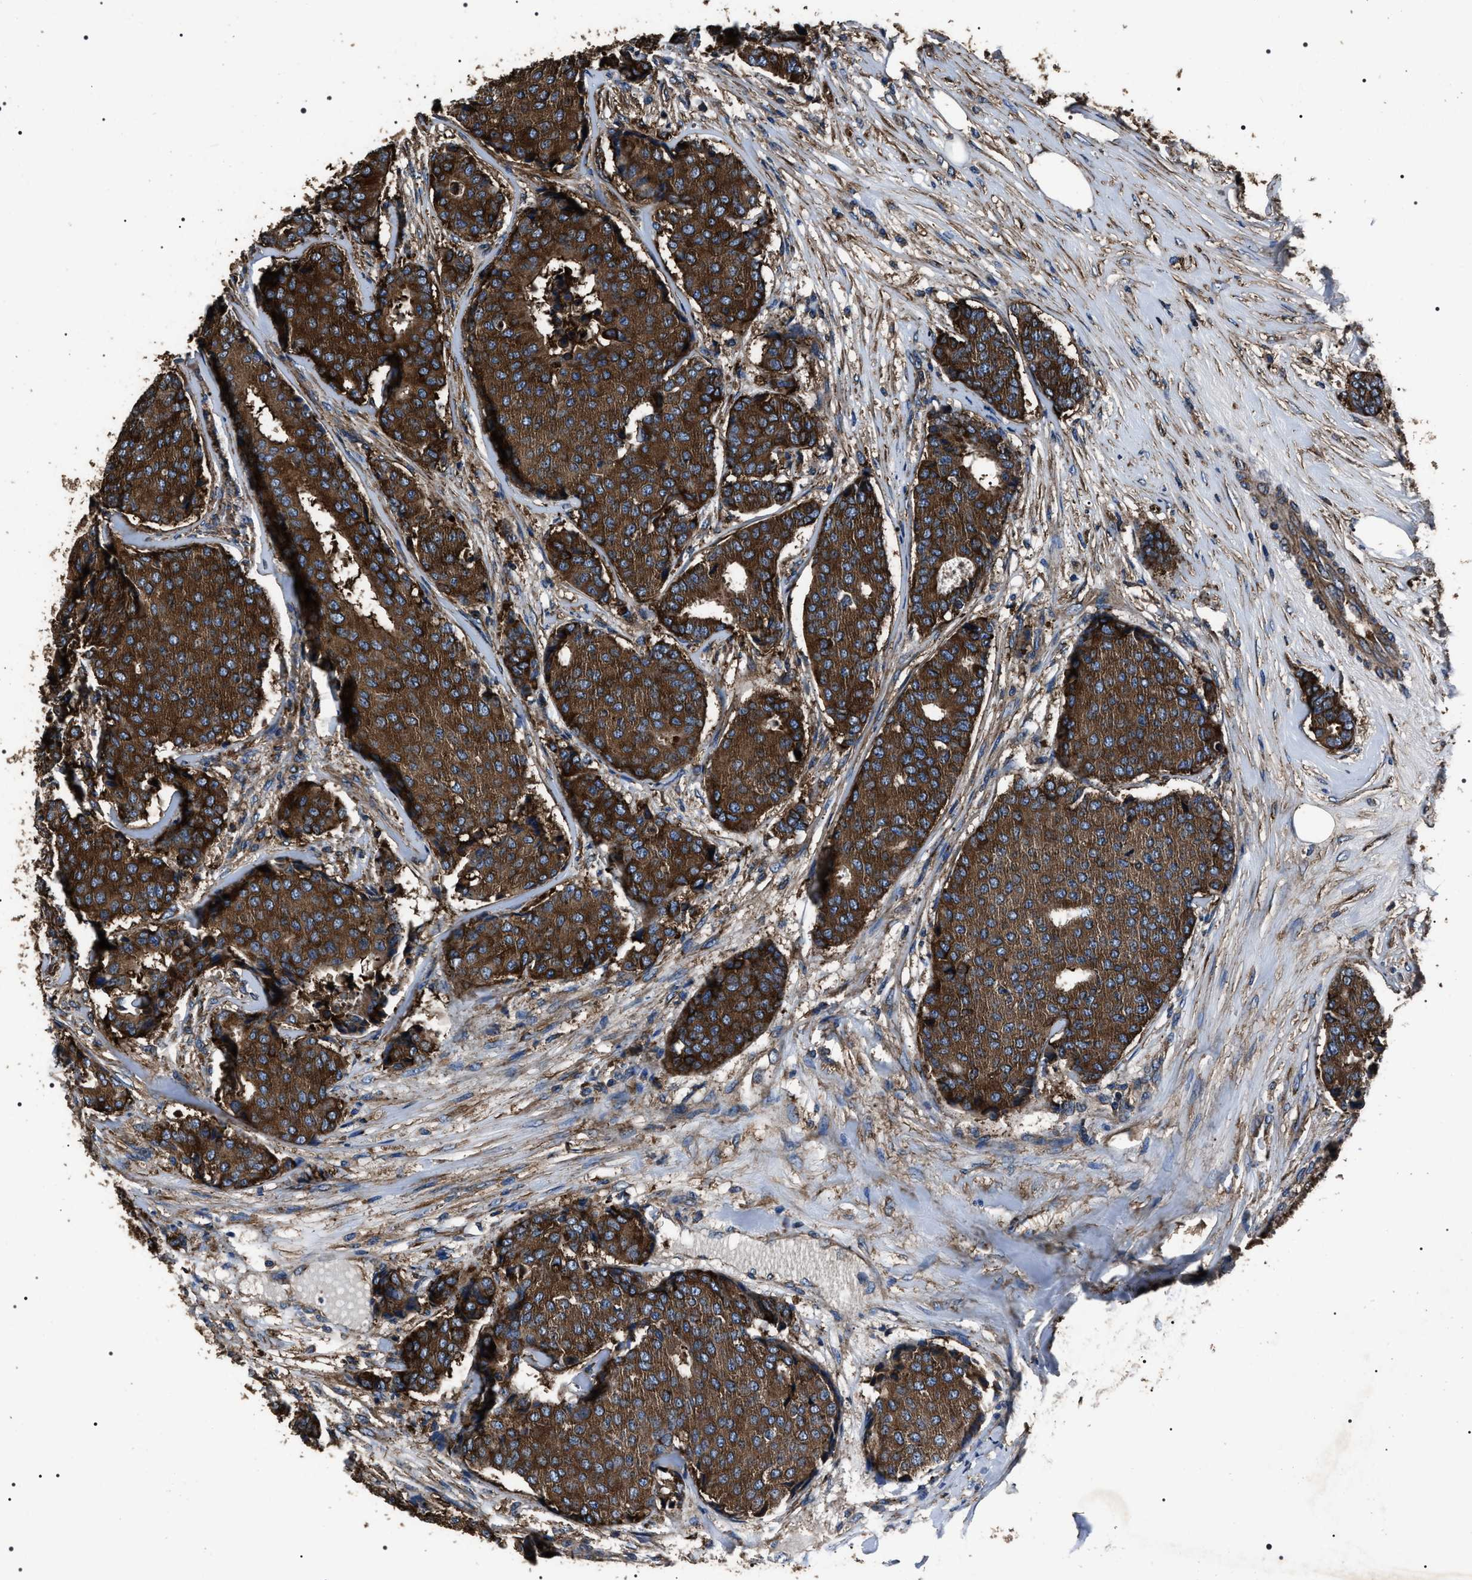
{"staining": {"intensity": "strong", "quantity": ">75%", "location": "cytoplasmic/membranous"}, "tissue": "breast cancer", "cell_type": "Tumor cells", "image_type": "cancer", "snomed": [{"axis": "morphology", "description": "Duct carcinoma"}, {"axis": "topography", "description": "Breast"}], "caption": "A brown stain highlights strong cytoplasmic/membranous expression of a protein in breast cancer tumor cells. Nuclei are stained in blue.", "gene": "HSCB", "patient": {"sex": "female", "age": 75}}